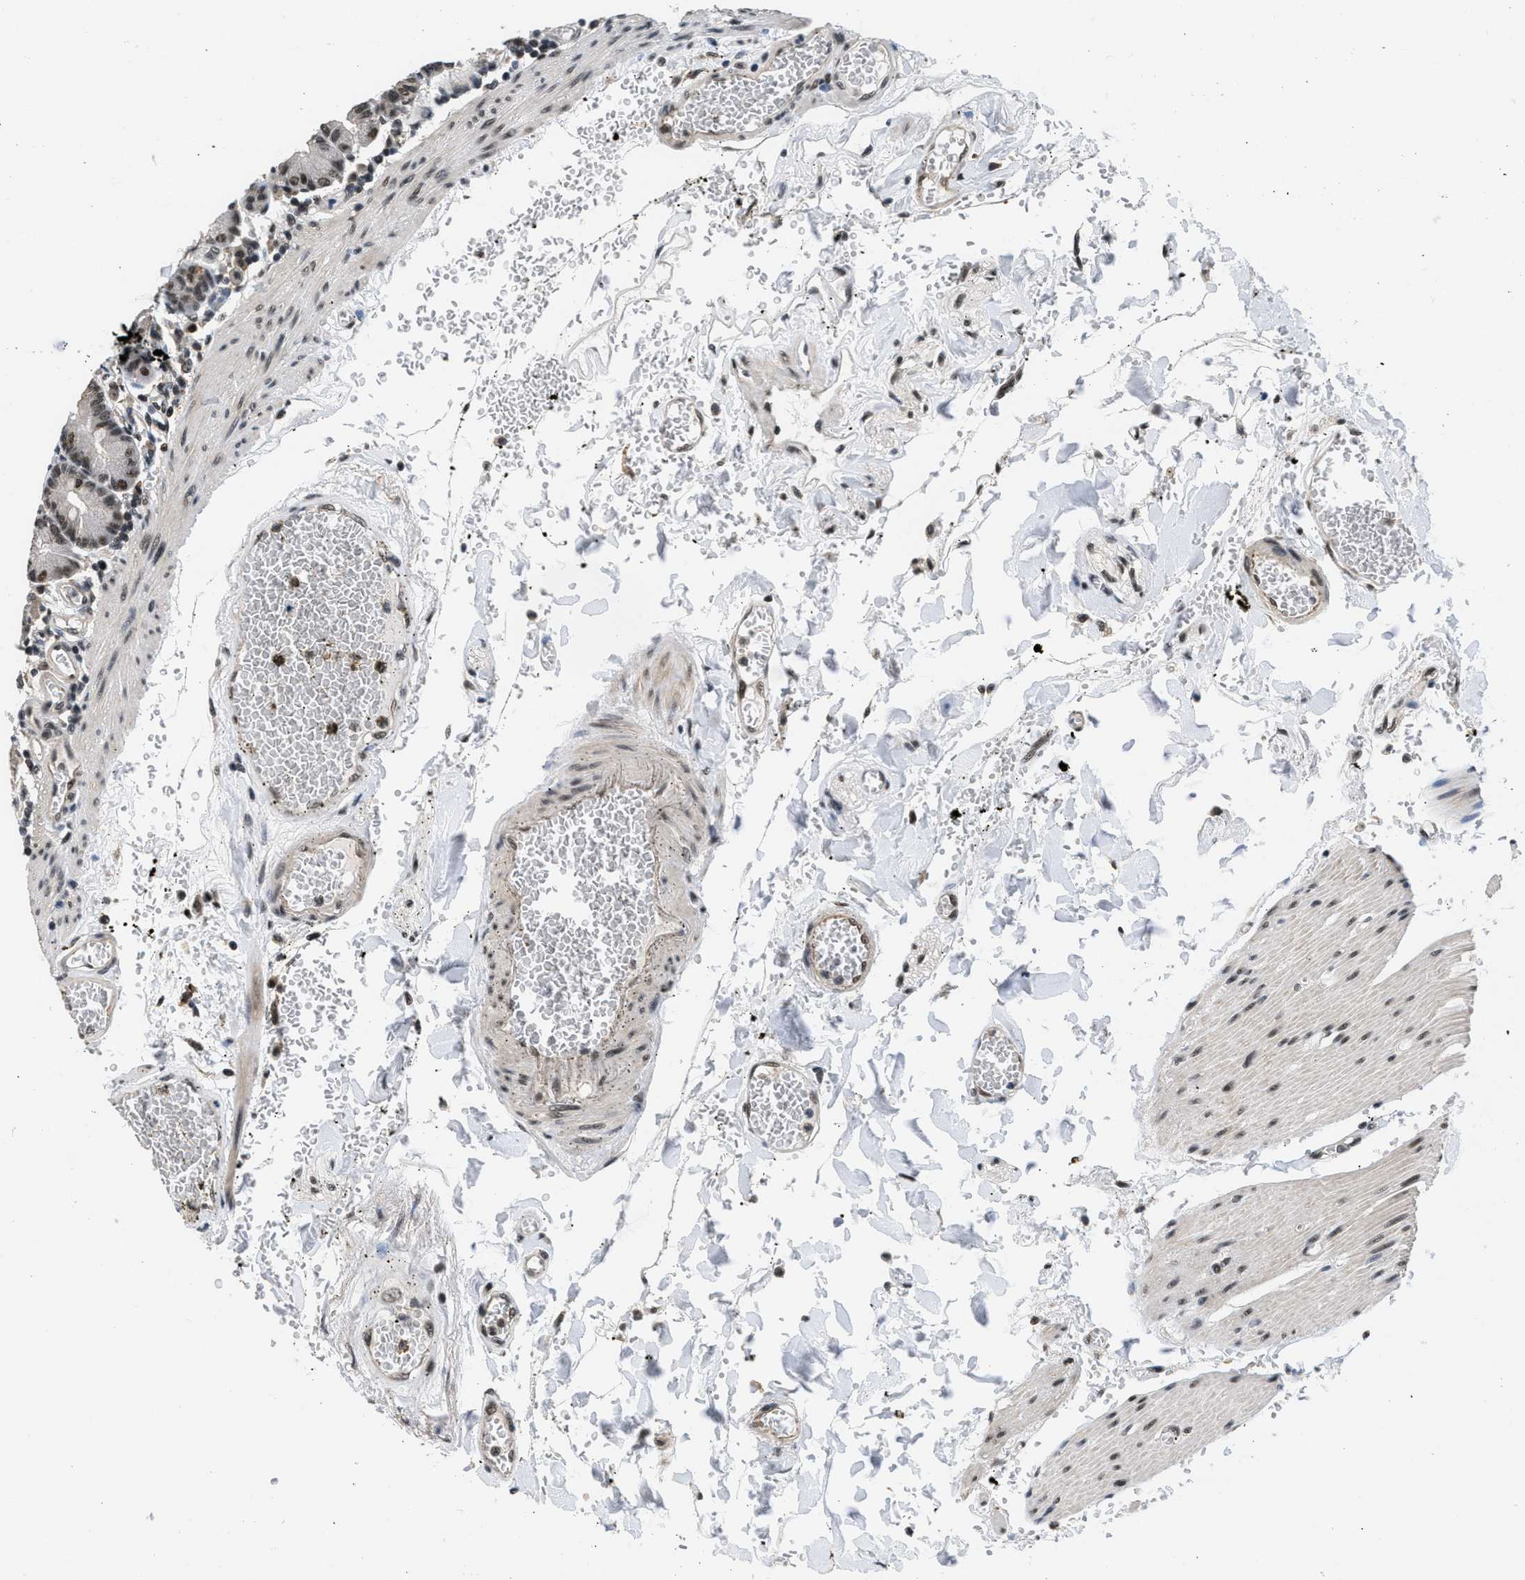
{"staining": {"intensity": "moderate", "quantity": ">75%", "location": "cytoplasmic/membranous,nuclear"}, "tissue": "small intestine", "cell_type": "Glandular cells", "image_type": "normal", "snomed": [{"axis": "morphology", "description": "Normal tissue, NOS"}, {"axis": "topography", "description": "Small intestine"}], "caption": "Protein staining exhibits moderate cytoplasmic/membranous,nuclear positivity in about >75% of glandular cells in unremarkable small intestine. The protein of interest is shown in brown color, while the nuclei are stained blue.", "gene": "CUL4B", "patient": {"sex": "male", "age": 71}}